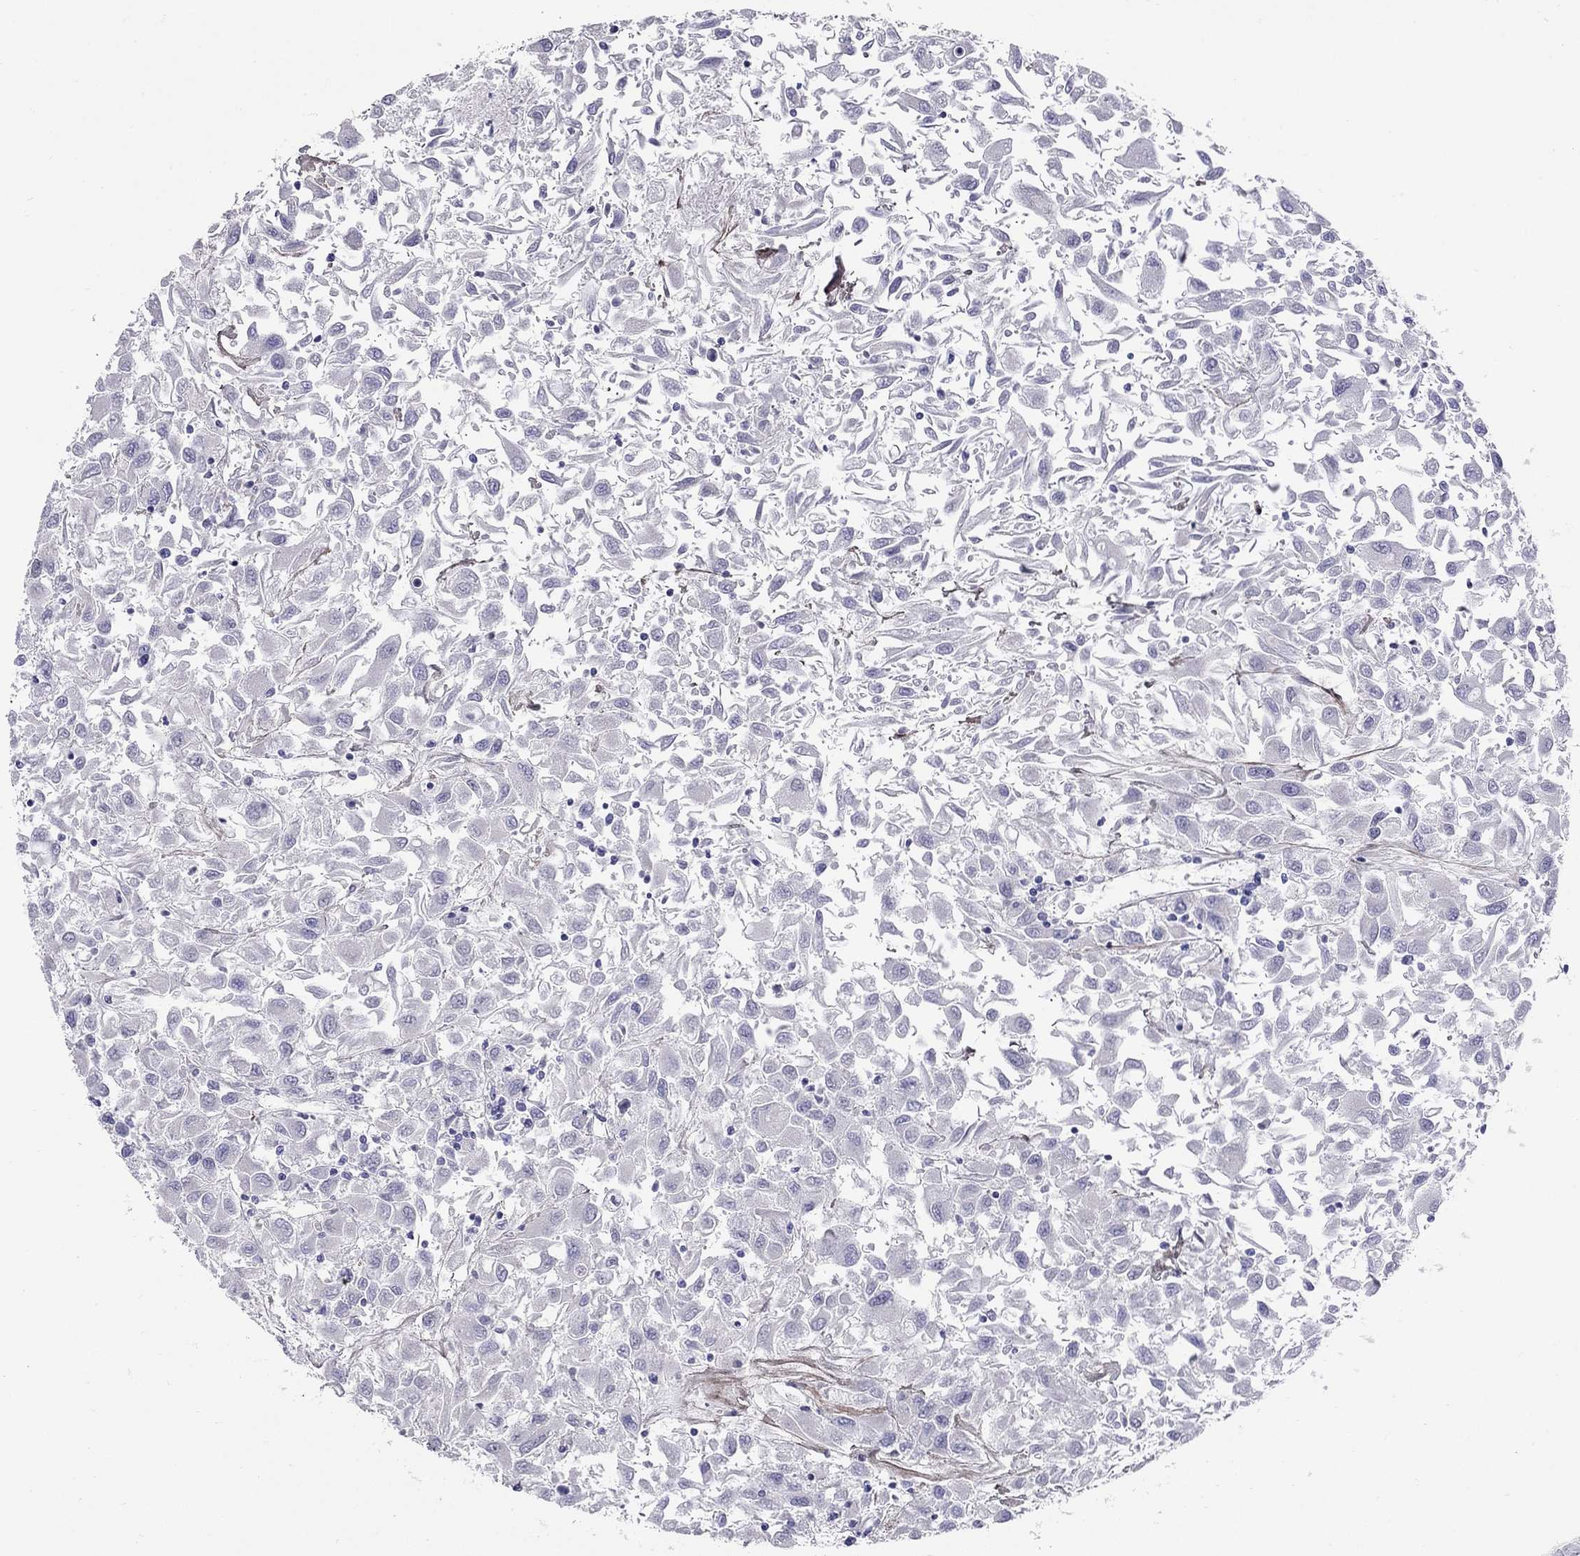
{"staining": {"intensity": "negative", "quantity": "none", "location": "none"}, "tissue": "renal cancer", "cell_type": "Tumor cells", "image_type": "cancer", "snomed": [{"axis": "morphology", "description": "Adenocarcinoma, NOS"}, {"axis": "topography", "description": "Kidney"}], "caption": "Renal adenocarcinoma was stained to show a protein in brown. There is no significant staining in tumor cells.", "gene": "C8orf88", "patient": {"sex": "female", "age": 76}}